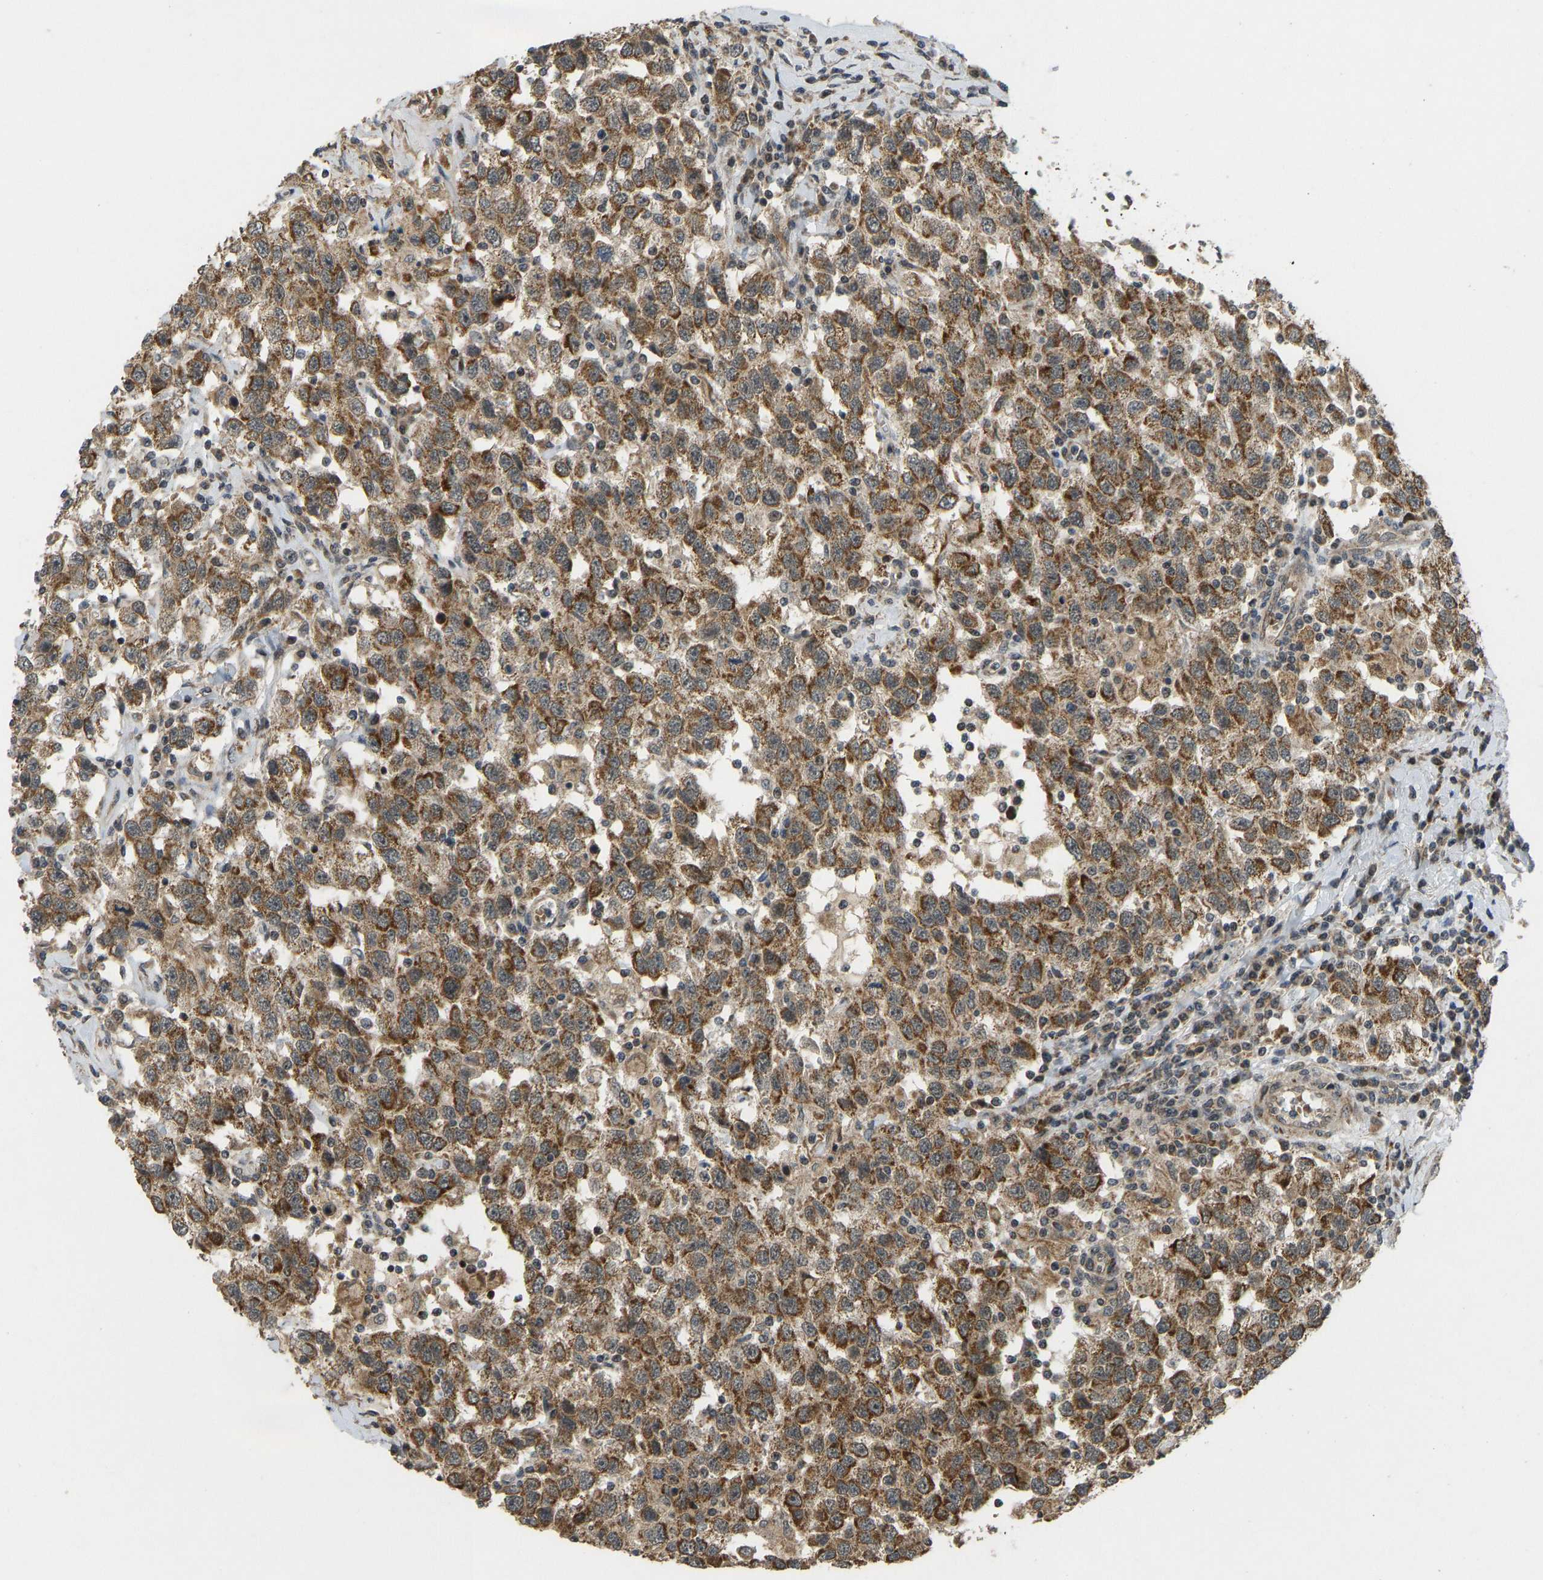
{"staining": {"intensity": "moderate", "quantity": ">75%", "location": "cytoplasmic/membranous"}, "tissue": "testis cancer", "cell_type": "Tumor cells", "image_type": "cancer", "snomed": [{"axis": "morphology", "description": "Seminoma, NOS"}, {"axis": "topography", "description": "Testis"}], "caption": "Brown immunohistochemical staining in seminoma (testis) displays moderate cytoplasmic/membranous staining in approximately >75% of tumor cells.", "gene": "ACADS", "patient": {"sex": "male", "age": 41}}